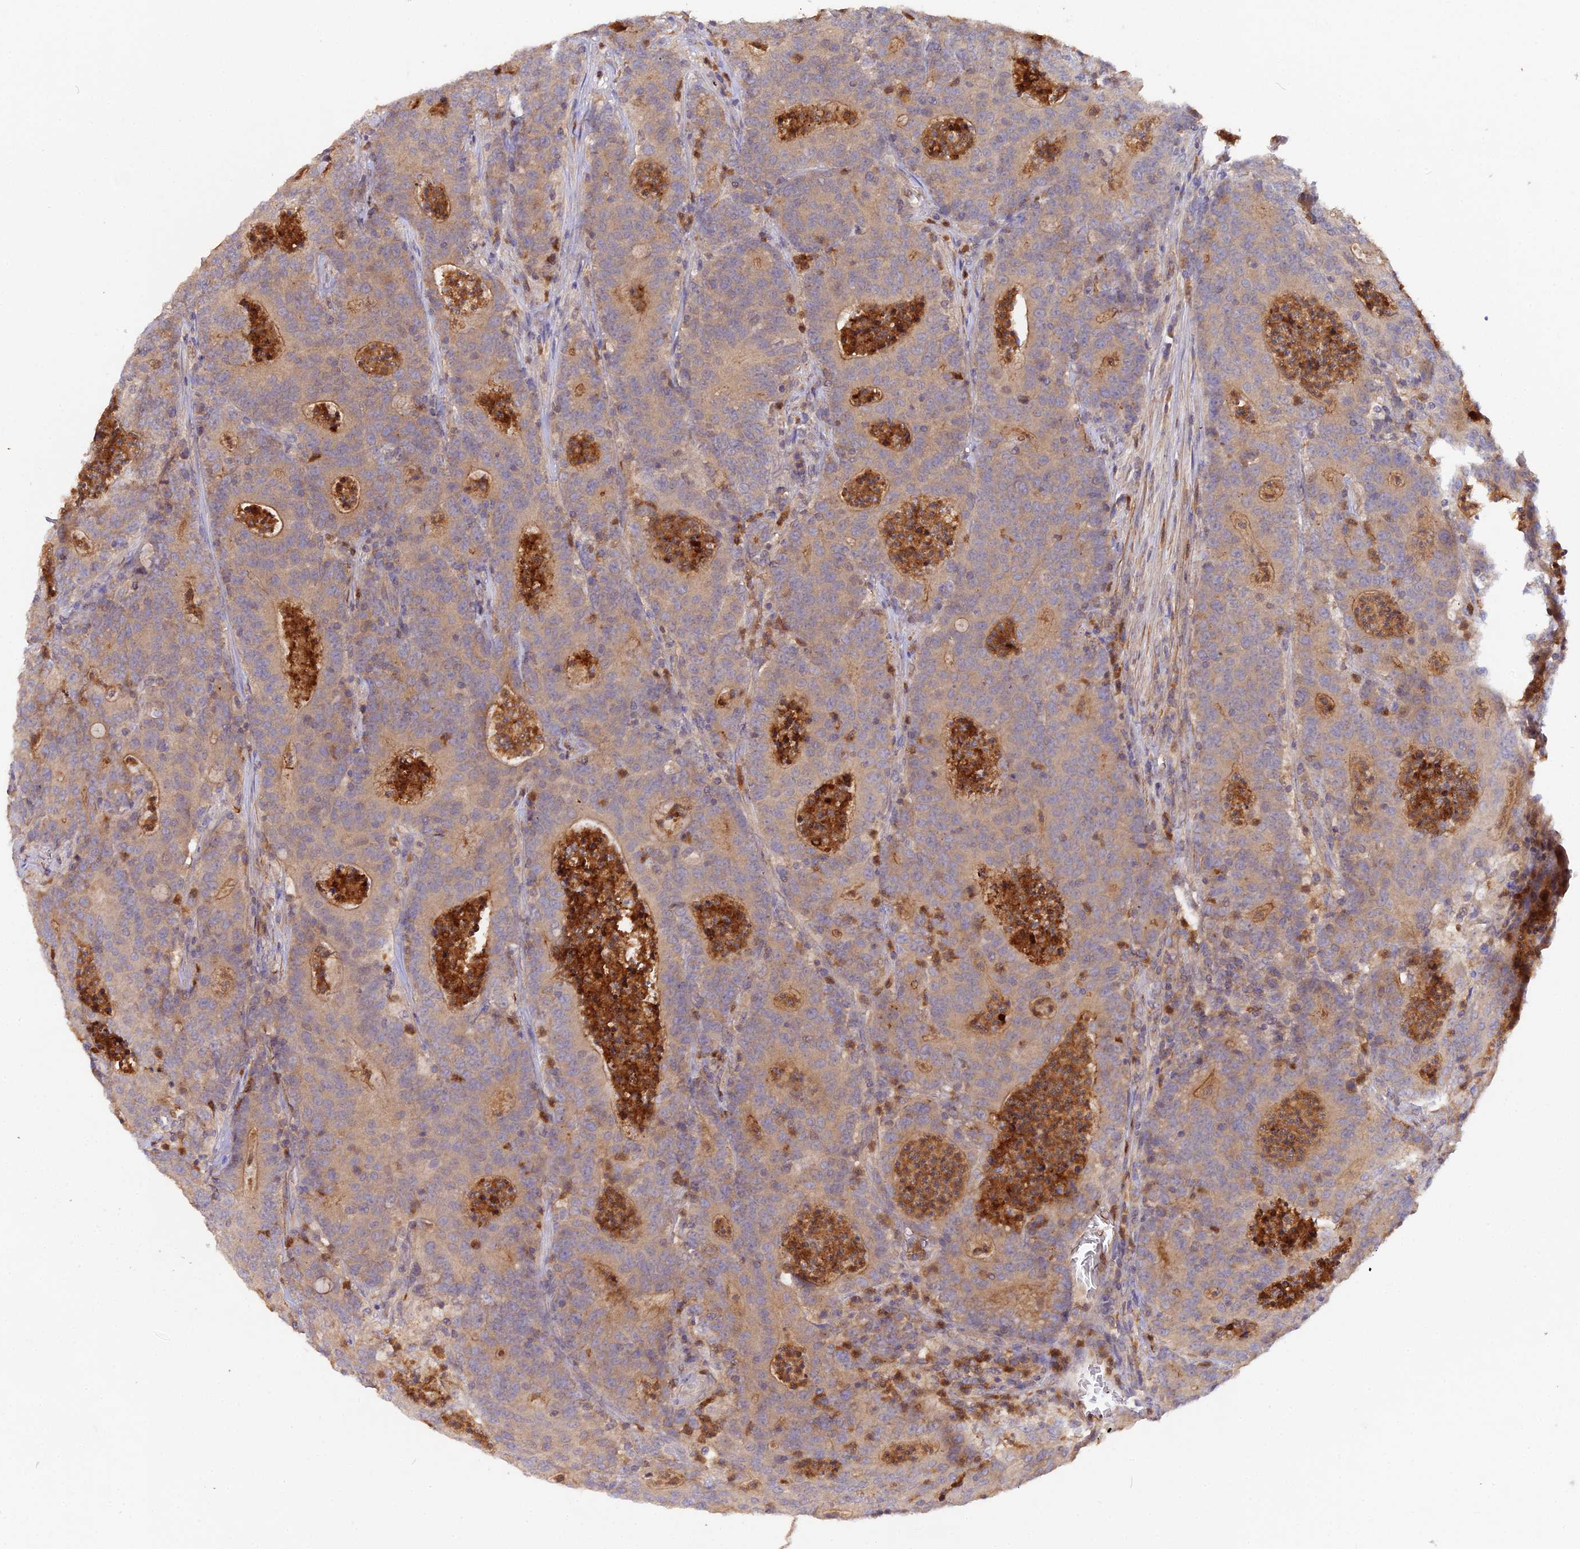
{"staining": {"intensity": "weak", "quantity": ">75%", "location": "cytoplasmic/membranous"}, "tissue": "colorectal cancer", "cell_type": "Tumor cells", "image_type": "cancer", "snomed": [{"axis": "morphology", "description": "Adenocarcinoma, NOS"}, {"axis": "topography", "description": "Colon"}], "caption": "Immunohistochemical staining of colorectal cancer (adenocarcinoma) exhibits weak cytoplasmic/membranous protein staining in about >75% of tumor cells. (Stains: DAB (3,3'-diaminobenzidine) in brown, nuclei in blue, Microscopy: brightfield microscopy at high magnification).", "gene": "TRIM26", "patient": {"sex": "male", "age": 83}}